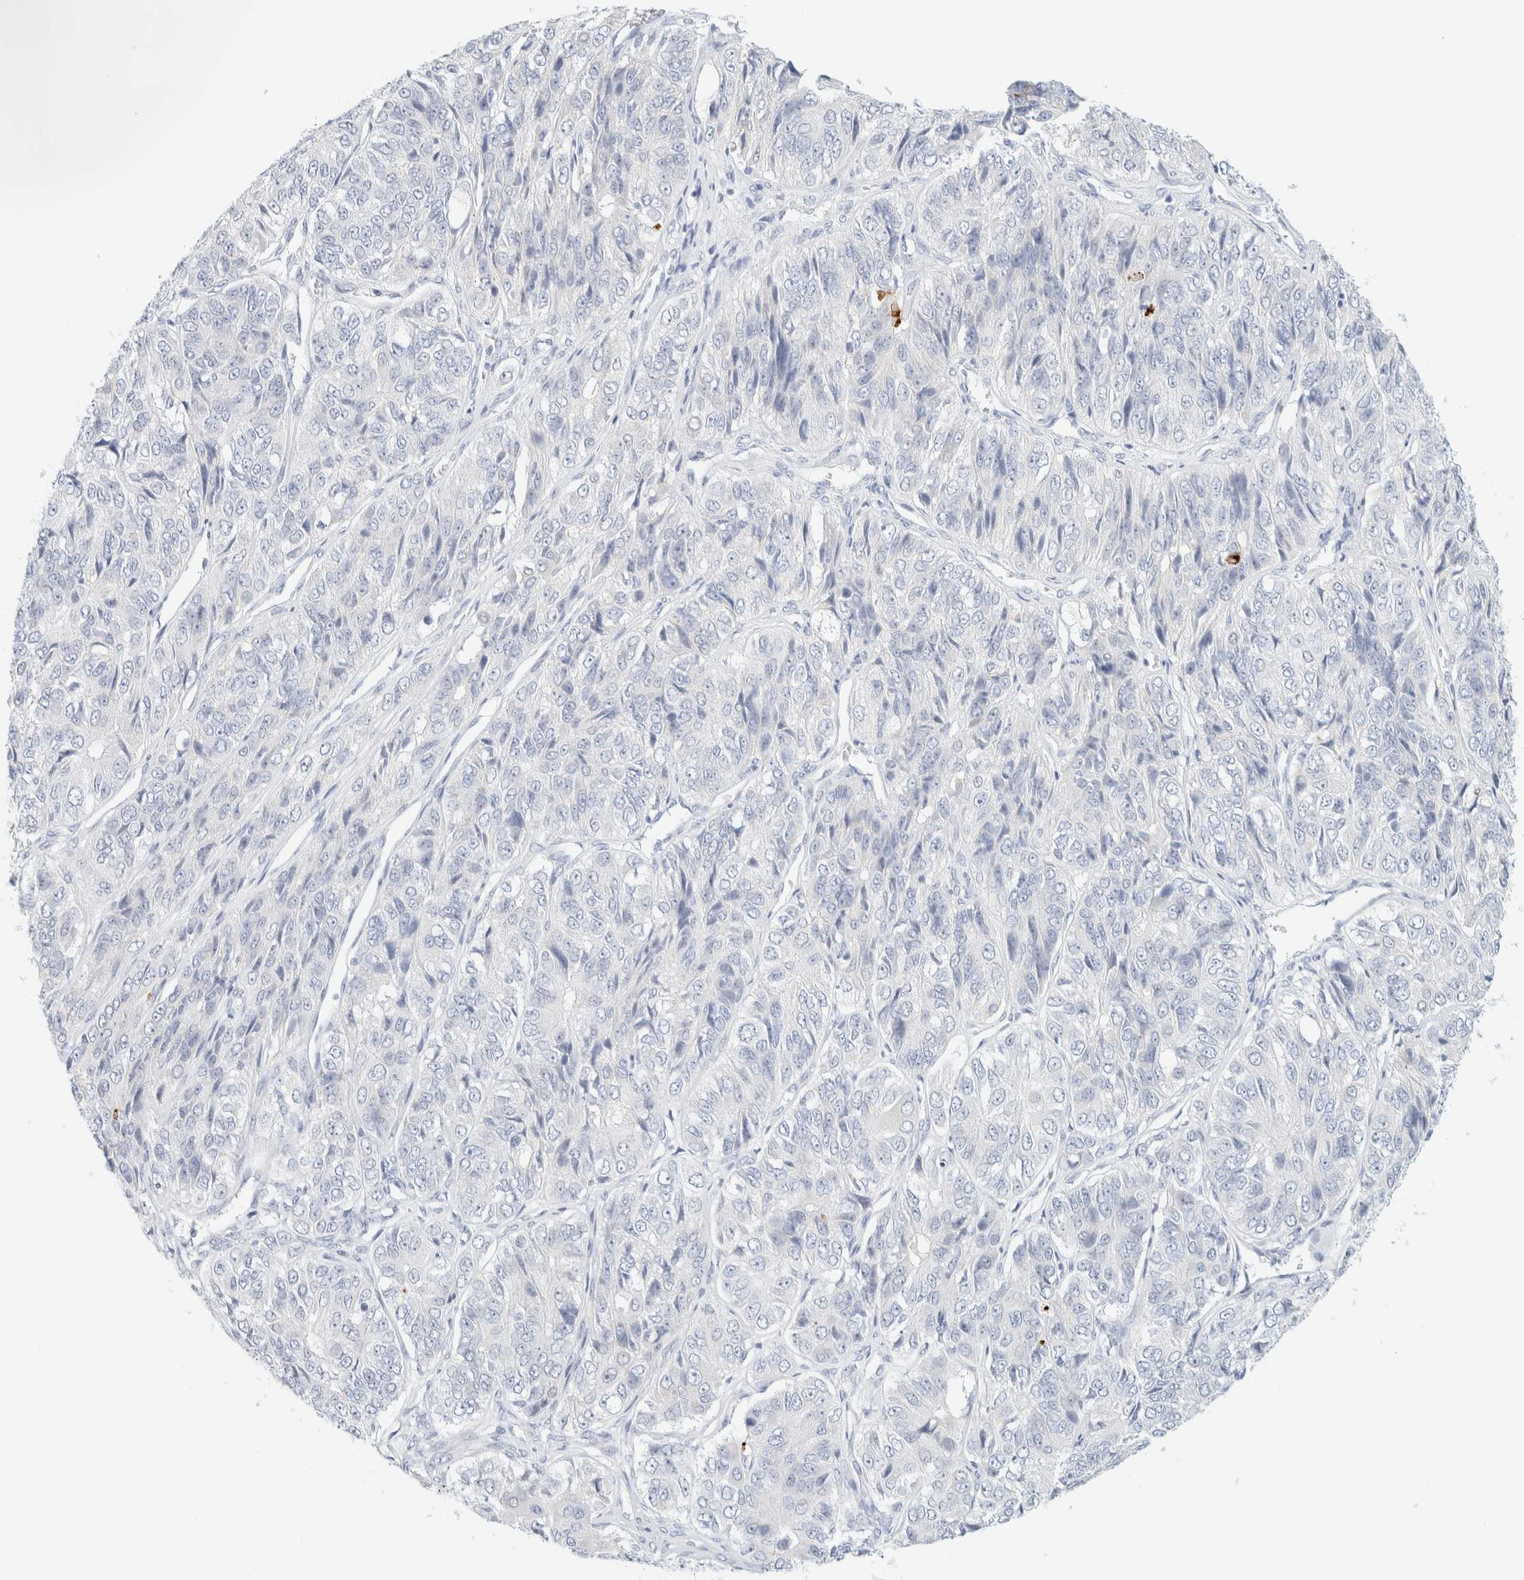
{"staining": {"intensity": "negative", "quantity": "none", "location": "none"}, "tissue": "ovarian cancer", "cell_type": "Tumor cells", "image_type": "cancer", "snomed": [{"axis": "morphology", "description": "Carcinoma, endometroid"}, {"axis": "topography", "description": "Ovary"}], "caption": "An image of ovarian cancer (endometroid carcinoma) stained for a protein shows no brown staining in tumor cells.", "gene": "HEXD", "patient": {"sex": "female", "age": 51}}